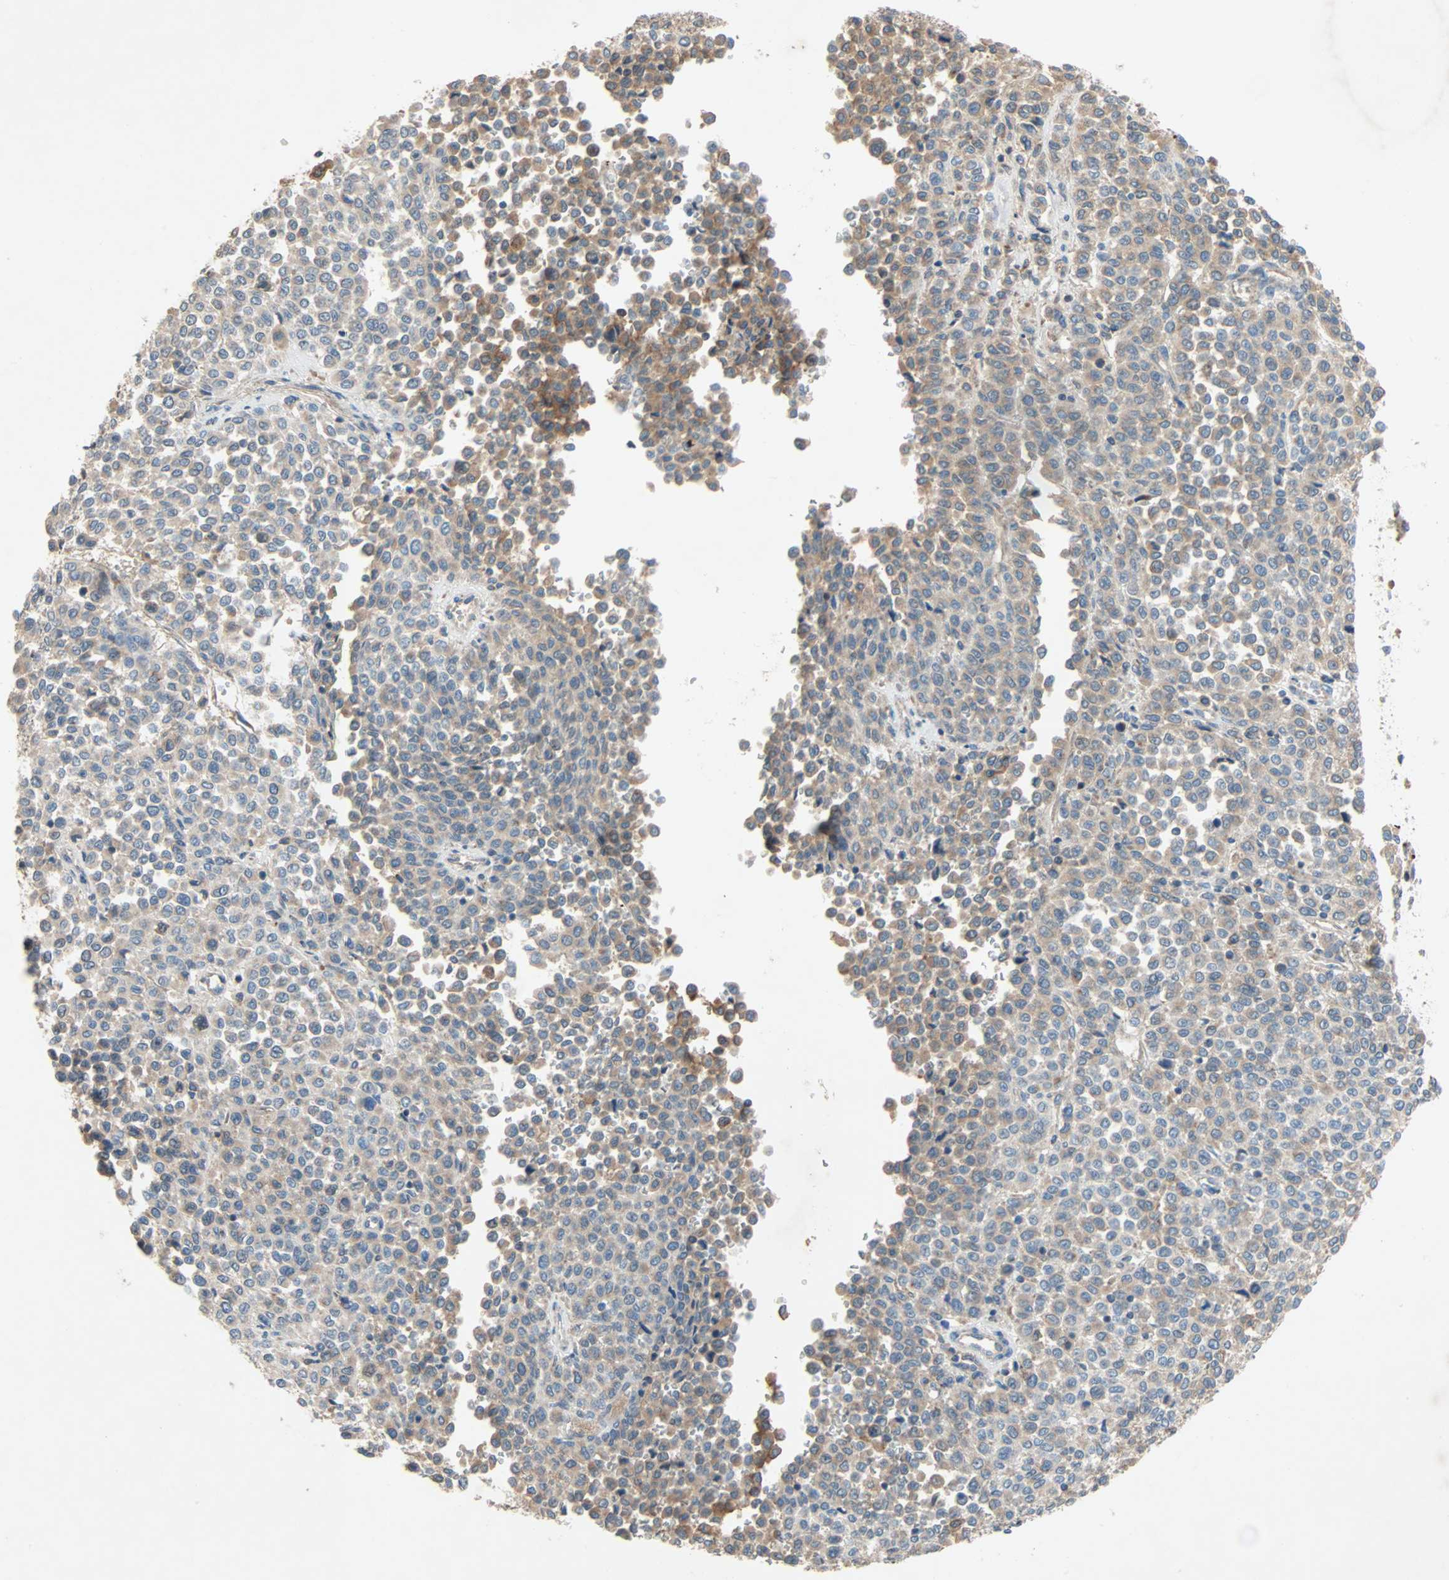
{"staining": {"intensity": "weak", "quantity": ">75%", "location": "cytoplasmic/membranous"}, "tissue": "melanoma", "cell_type": "Tumor cells", "image_type": "cancer", "snomed": [{"axis": "morphology", "description": "Malignant melanoma, Metastatic site"}, {"axis": "topography", "description": "Pancreas"}], "caption": "A brown stain highlights weak cytoplasmic/membranous staining of a protein in melanoma tumor cells.", "gene": "XYLT1", "patient": {"sex": "female", "age": 30}}